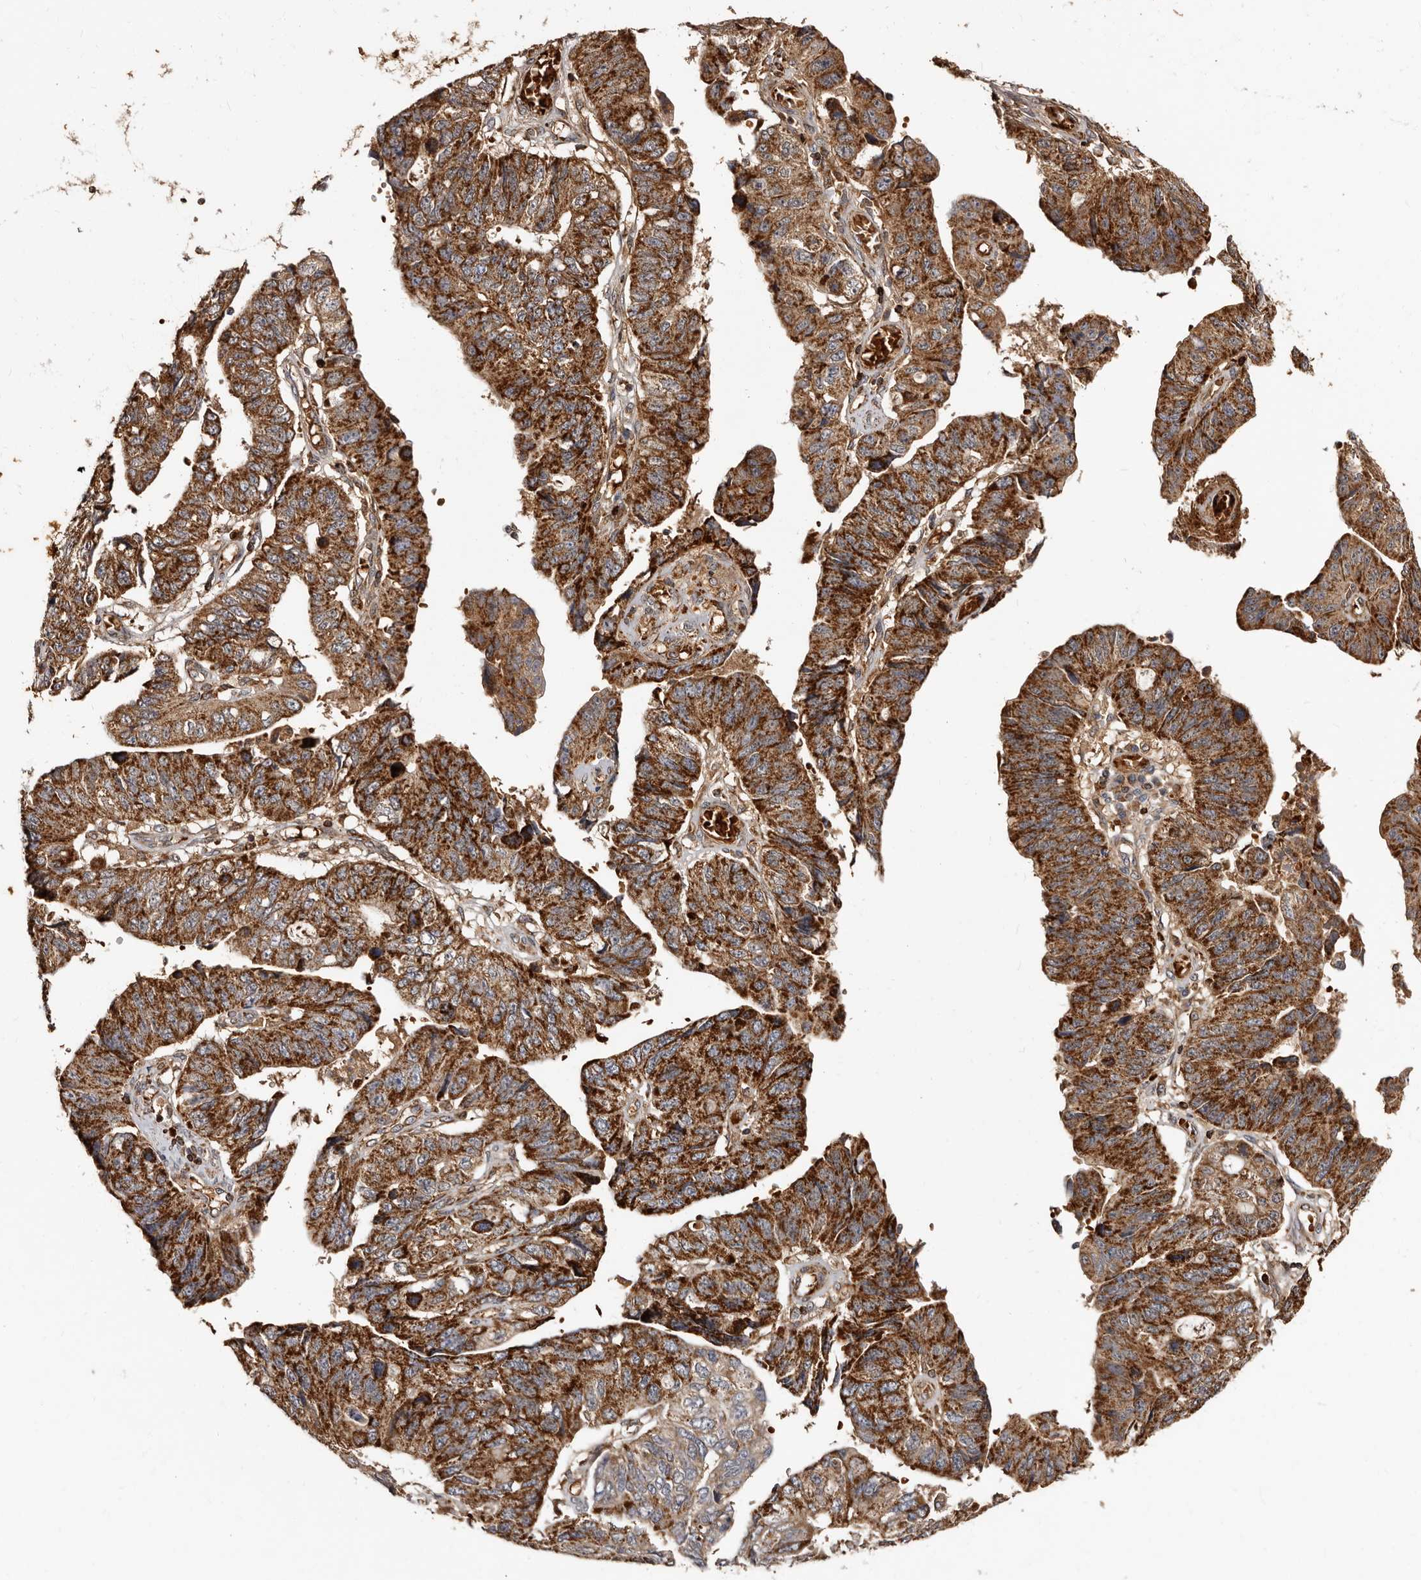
{"staining": {"intensity": "strong", "quantity": ">75%", "location": "cytoplasmic/membranous"}, "tissue": "stomach cancer", "cell_type": "Tumor cells", "image_type": "cancer", "snomed": [{"axis": "morphology", "description": "Adenocarcinoma, NOS"}, {"axis": "topography", "description": "Stomach"}], "caption": "Immunohistochemical staining of human stomach adenocarcinoma demonstrates high levels of strong cytoplasmic/membranous expression in about >75% of tumor cells.", "gene": "BAX", "patient": {"sex": "male", "age": 59}}